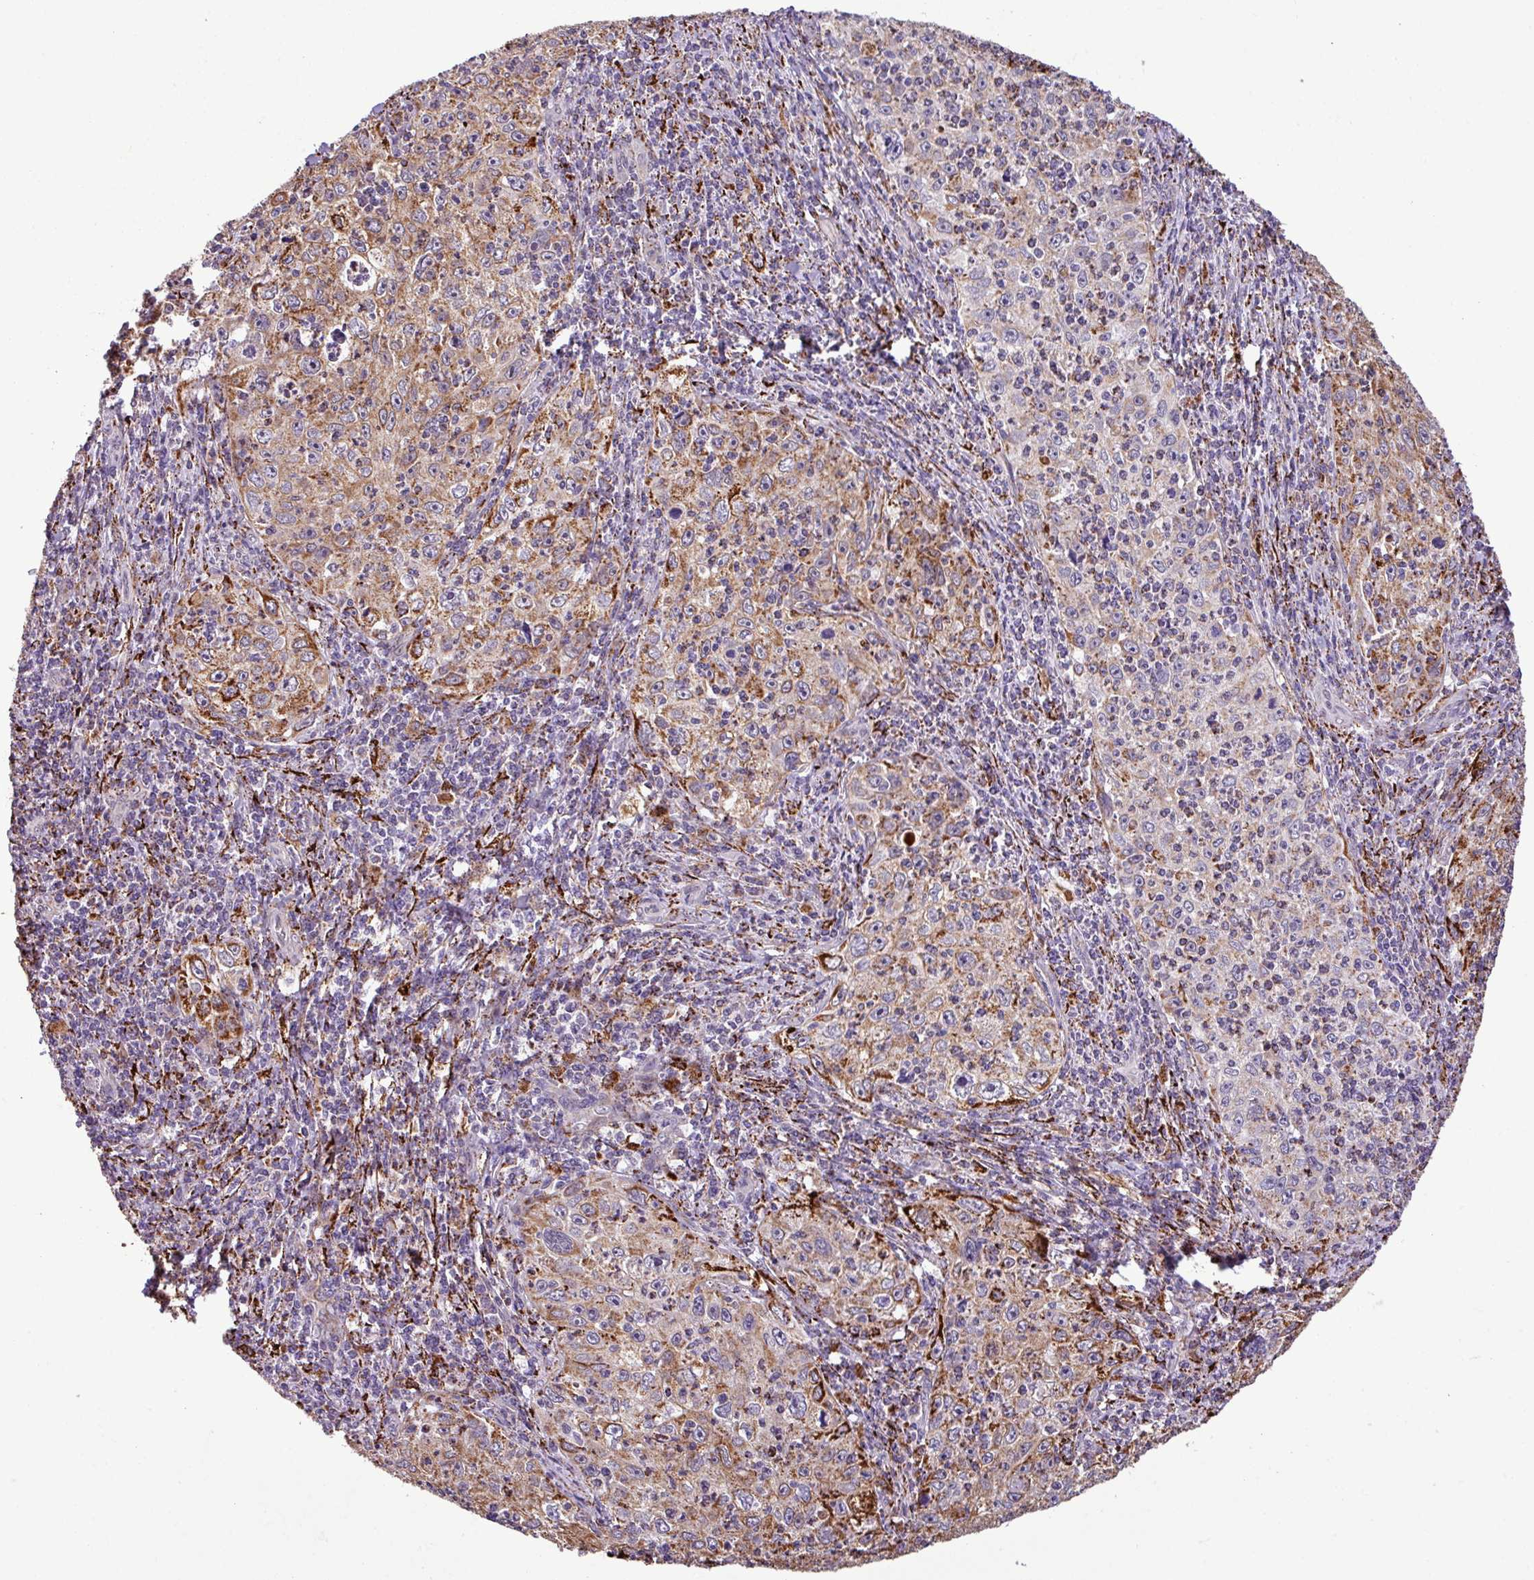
{"staining": {"intensity": "moderate", "quantity": "25%-75%", "location": "cytoplasmic/membranous"}, "tissue": "cervical cancer", "cell_type": "Tumor cells", "image_type": "cancer", "snomed": [{"axis": "morphology", "description": "Squamous cell carcinoma, NOS"}, {"axis": "topography", "description": "Cervix"}], "caption": "Brown immunohistochemical staining in human squamous cell carcinoma (cervical) shows moderate cytoplasmic/membranous positivity in about 25%-75% of tumor cells. Immunohistochemistry (ihc) stains the protein in brown and the nuclei are stained blue.", "gene": "SGPP1", "patient": {"sex": "female", "age": 30}}